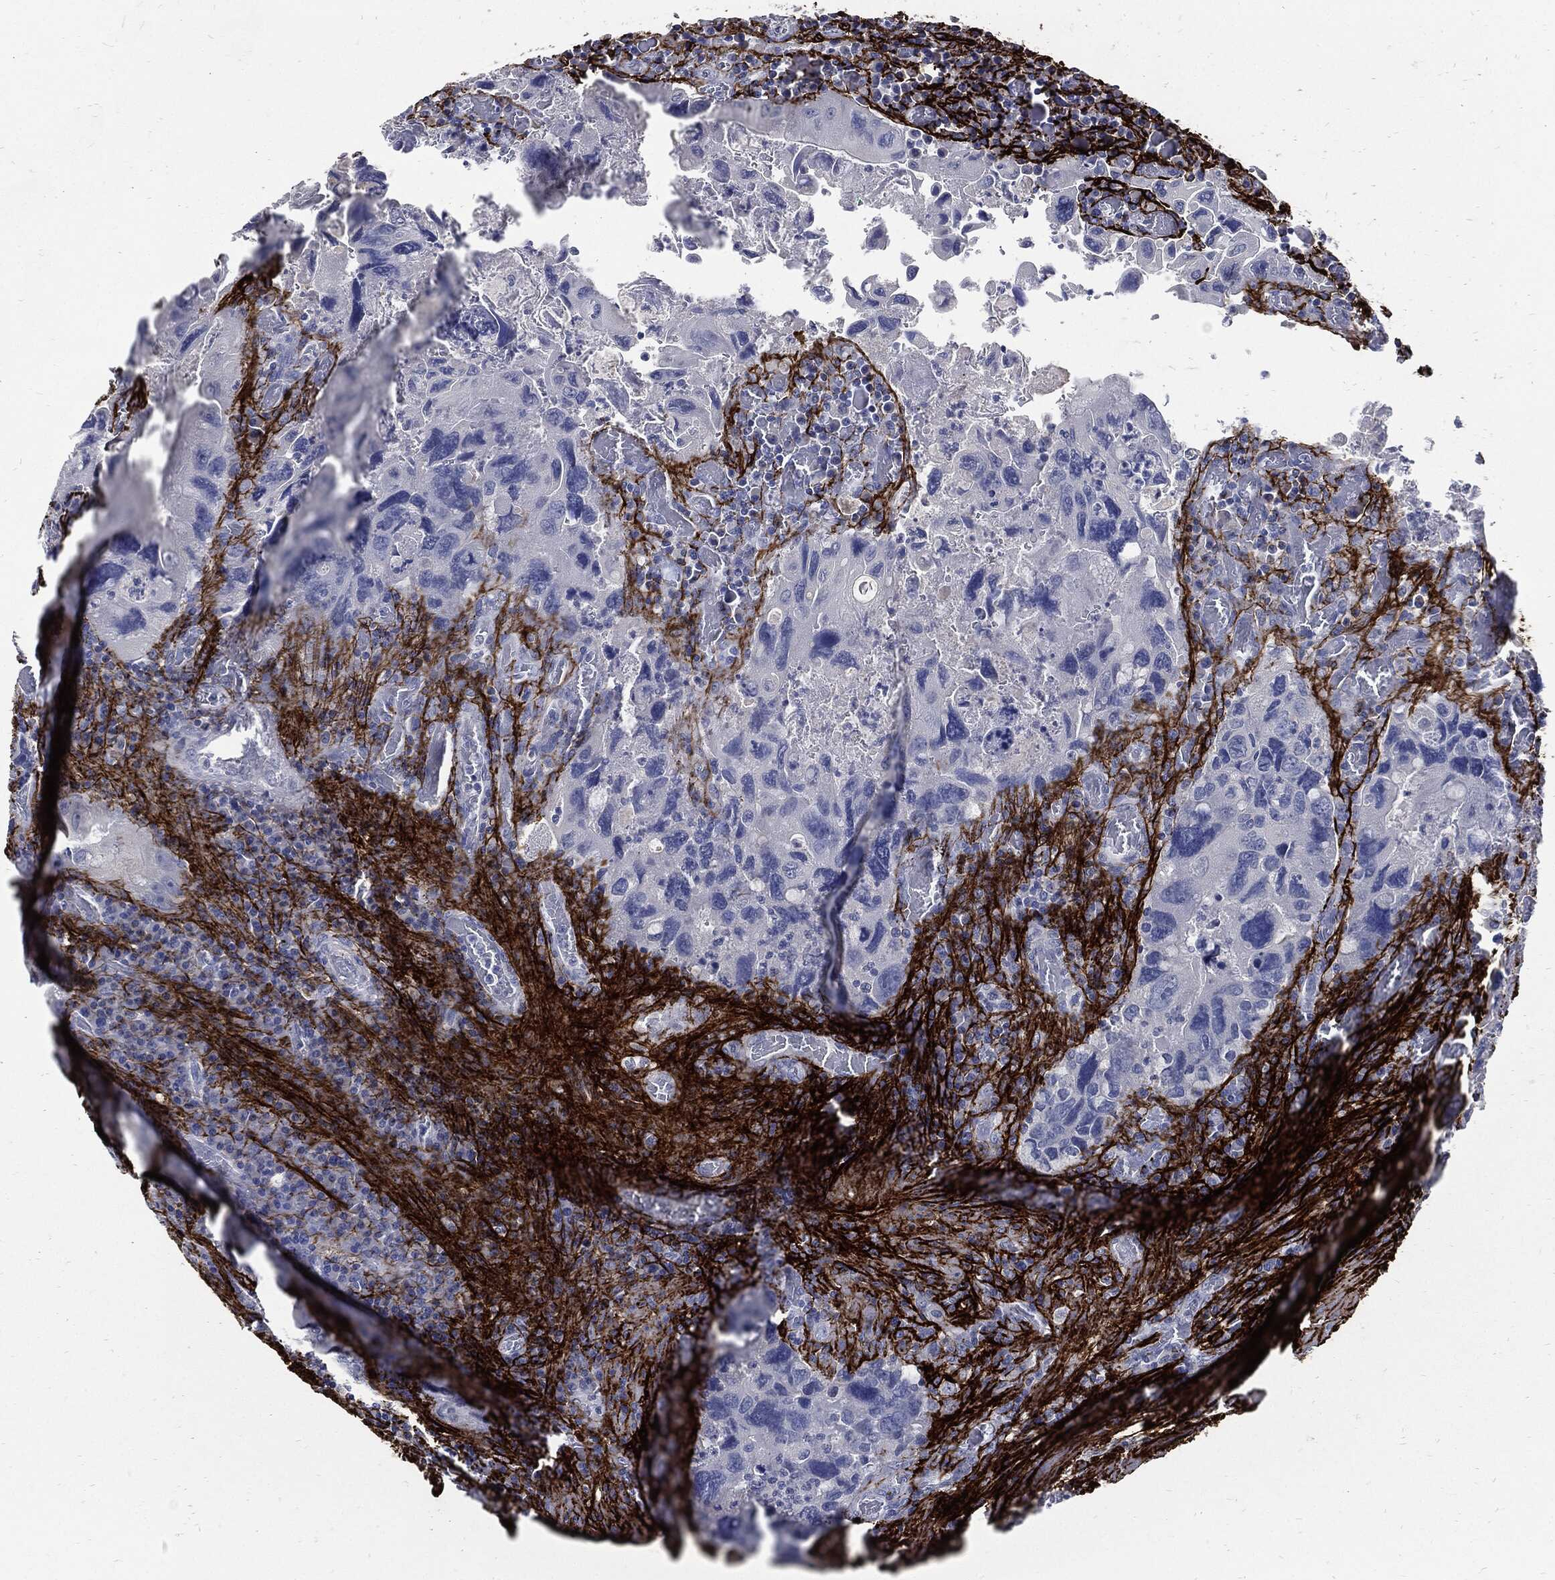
{"staining": {"intensity": "negative", "quantity": "none", "location": "none"}, "tissue": "colorectal cancer", "cell_type": "Tumor cells", "image_type": "cancer", "snomed": [{"axis": "morphology", "description": "Adenocarcinoma, NOS"}, {"axis": "topography", "description": "Rectum"}], "caption": "This is an immunohistochemistry histopathology image of adenocarcinoma (colorectal). There is no staining in tumor cells.", "gene": "FBN1", "patient": {"sex": "male", "age": 62}}